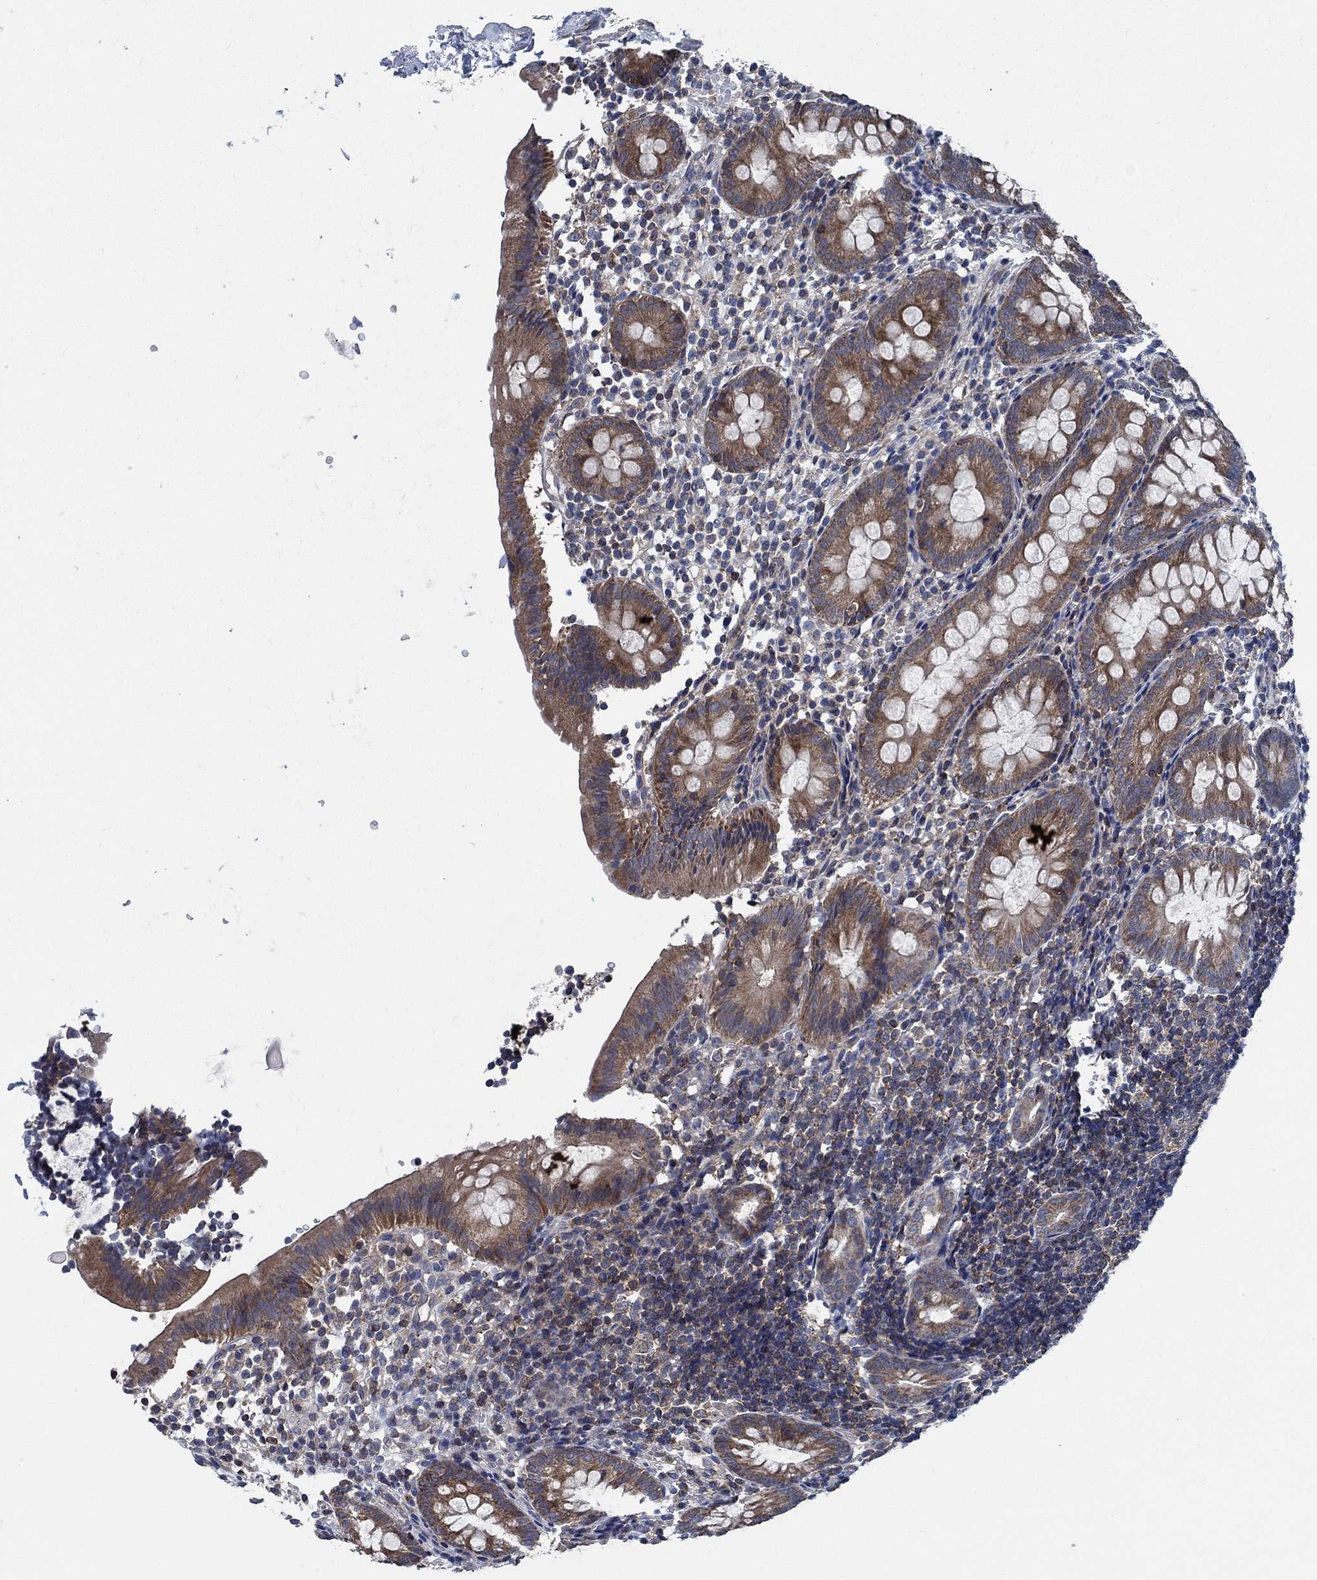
{"staining": {"intensity": "moderate", "quantity": ">75%", "location": "cytoplasmic/membranous"}, "tissue": "appendix", "cell_type": "Glandular cells", "image_type": "normal", "snomed": [{"axis": "morphology", "description": "Normal tissue, NOS"}, {"axis": "topography", "description": "Appendix"}], "caption": "Immunohistochemistry micrograph of unremarkable human appendix stained for a protein (brown), which reveals medium levels of moderate cytoplasmic/membranous expression in approximately >75% of glandular cells.", "gene": "STXBP6", "patient": {"sex": "female", "age": 40}}